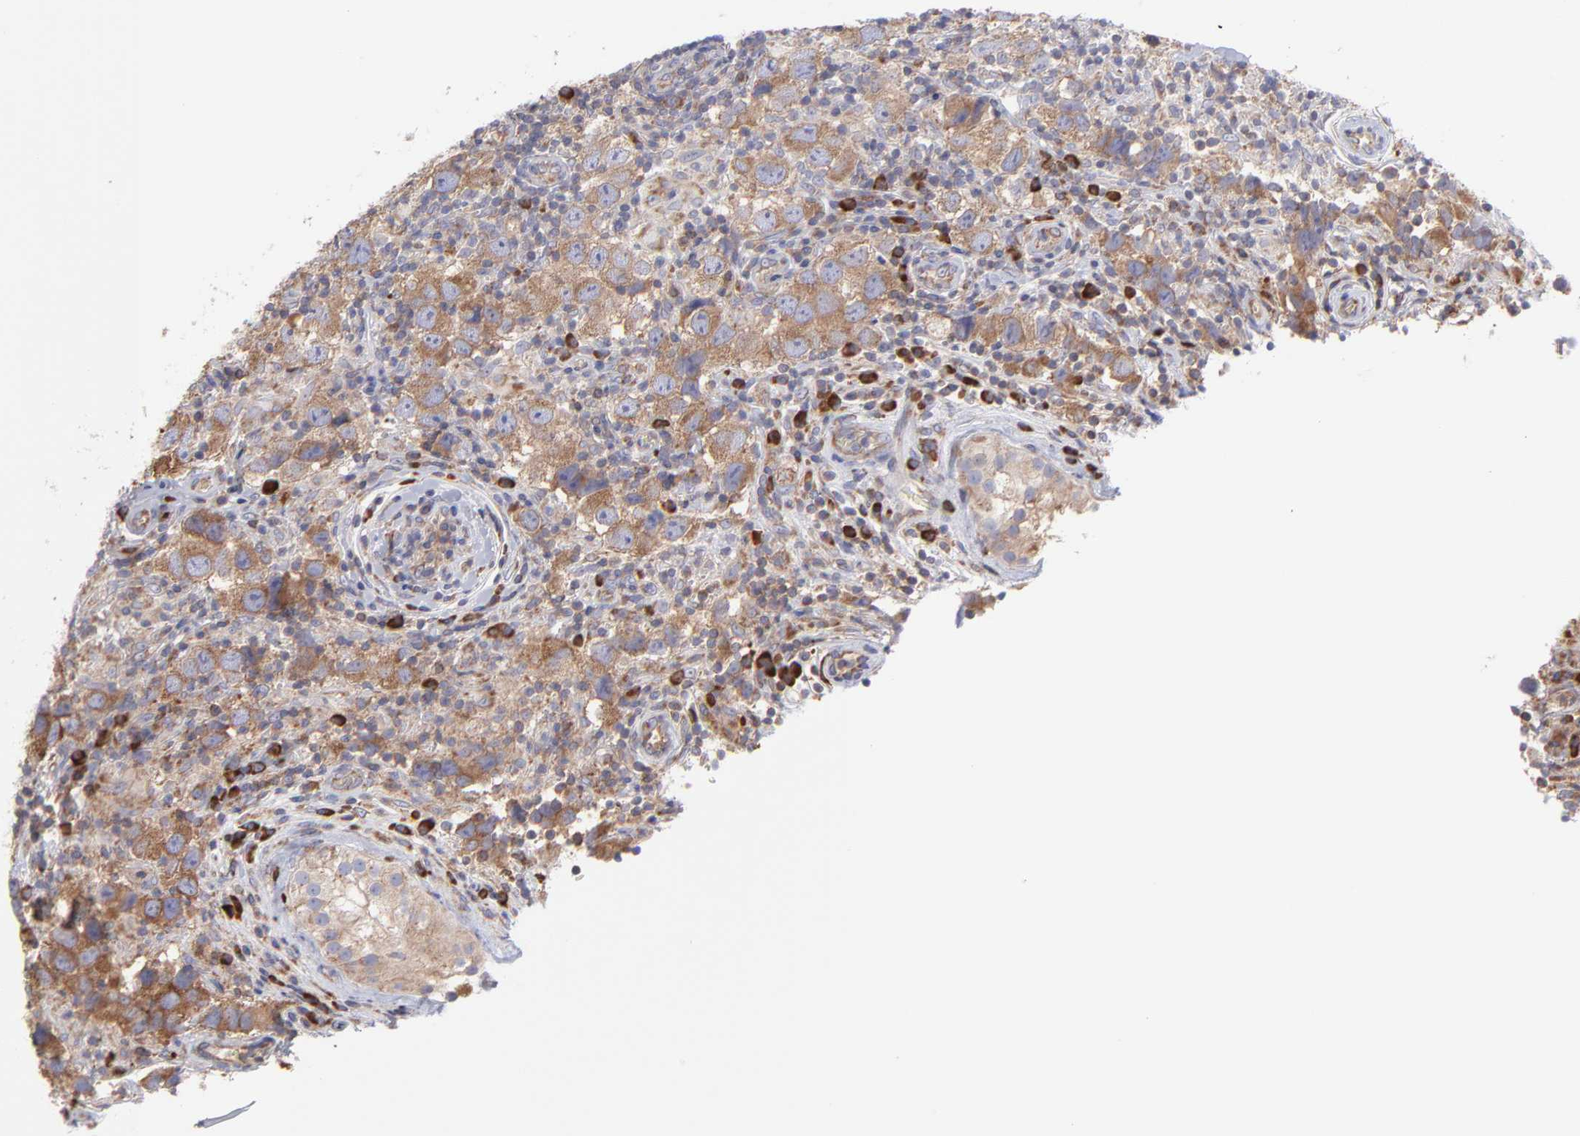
{"staining": {"intensity": "moderate", "quantity": "25%-75%", "location": "cytoplasmic/membranous"}, "tissue": "testis cancer", "cell_type": "Tumor cells", "image_type": "cancer", "snomed": [{"axis": "morphology", "description": "Carcinoma, Embryonal, NOS"}, {"axis": "topography", "description": "Testis"}], "caption": "Testis cancer (embryonal carcinoma) was stained to show a protein in brown. There is medium levels of moderate cytoplasmic/membranous staining in about 25%-75% of tumor cells. The staining was performed using DAB (3,3'-diaminobenzidine) to visualize the protein expression in brown, while the nuclei were stained in blue with hematoxylin (Magnification: 20x).", "gene": "RPLP0", "patient": {"sex": "male", "age": 21}}